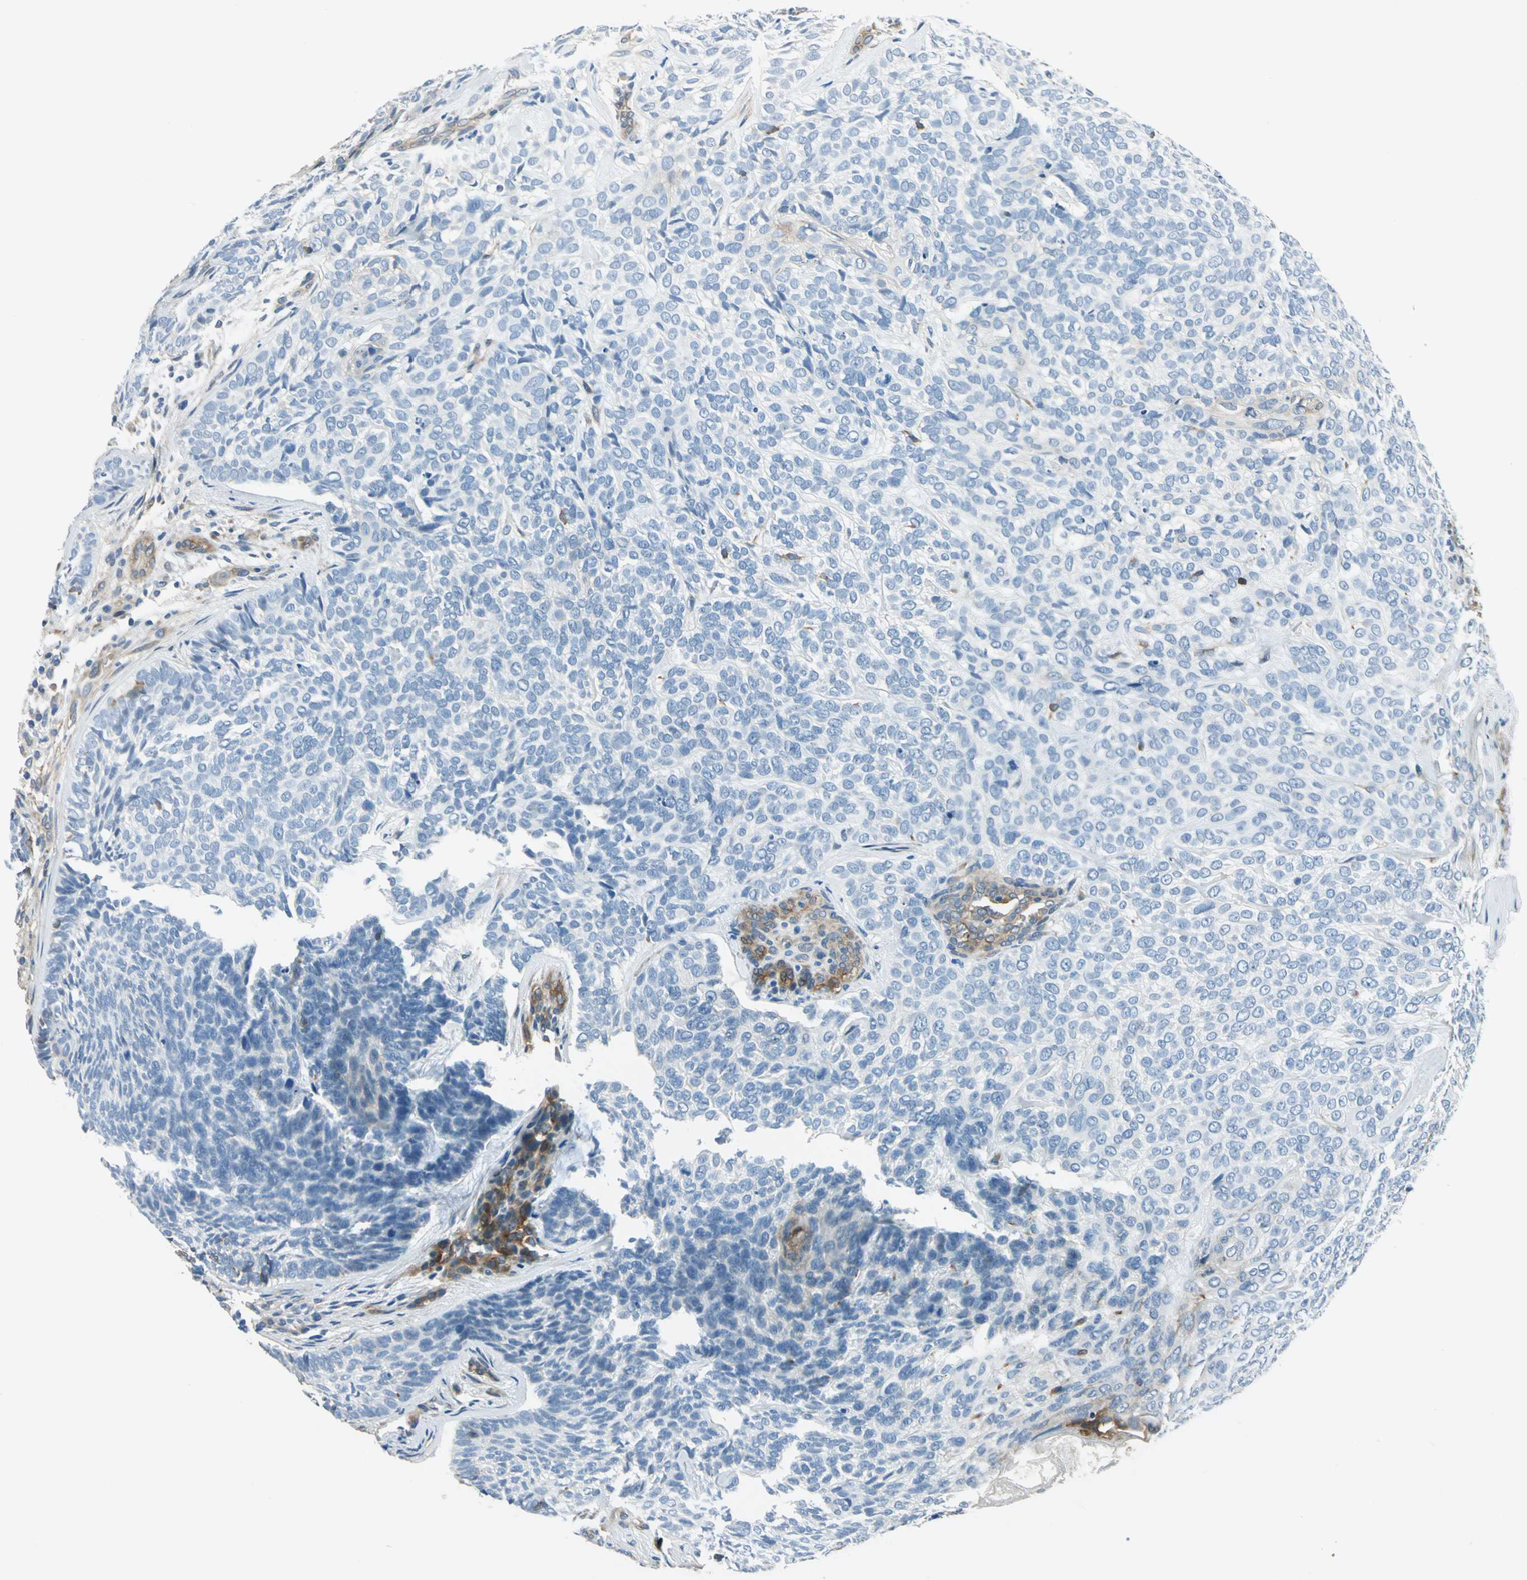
{"staining": {"intensity": "negative", "quantity": "none", "location": "none"}, "tissue": "skin cancer", "cell_type": "Tumor cells", "image_type": "cancer", "snomed": [{"axis": "morphology", "description": "Basal cell carcinoma"}, {"axis": "topography", "description": "Skin"}], "caption": "Histopathology image shows no significant protein positivity in tumor cells of skin cancer (basal cell carcinoma).", "gene": "CDC42EP1", "patient": {"sex": "male", "age": 72}}